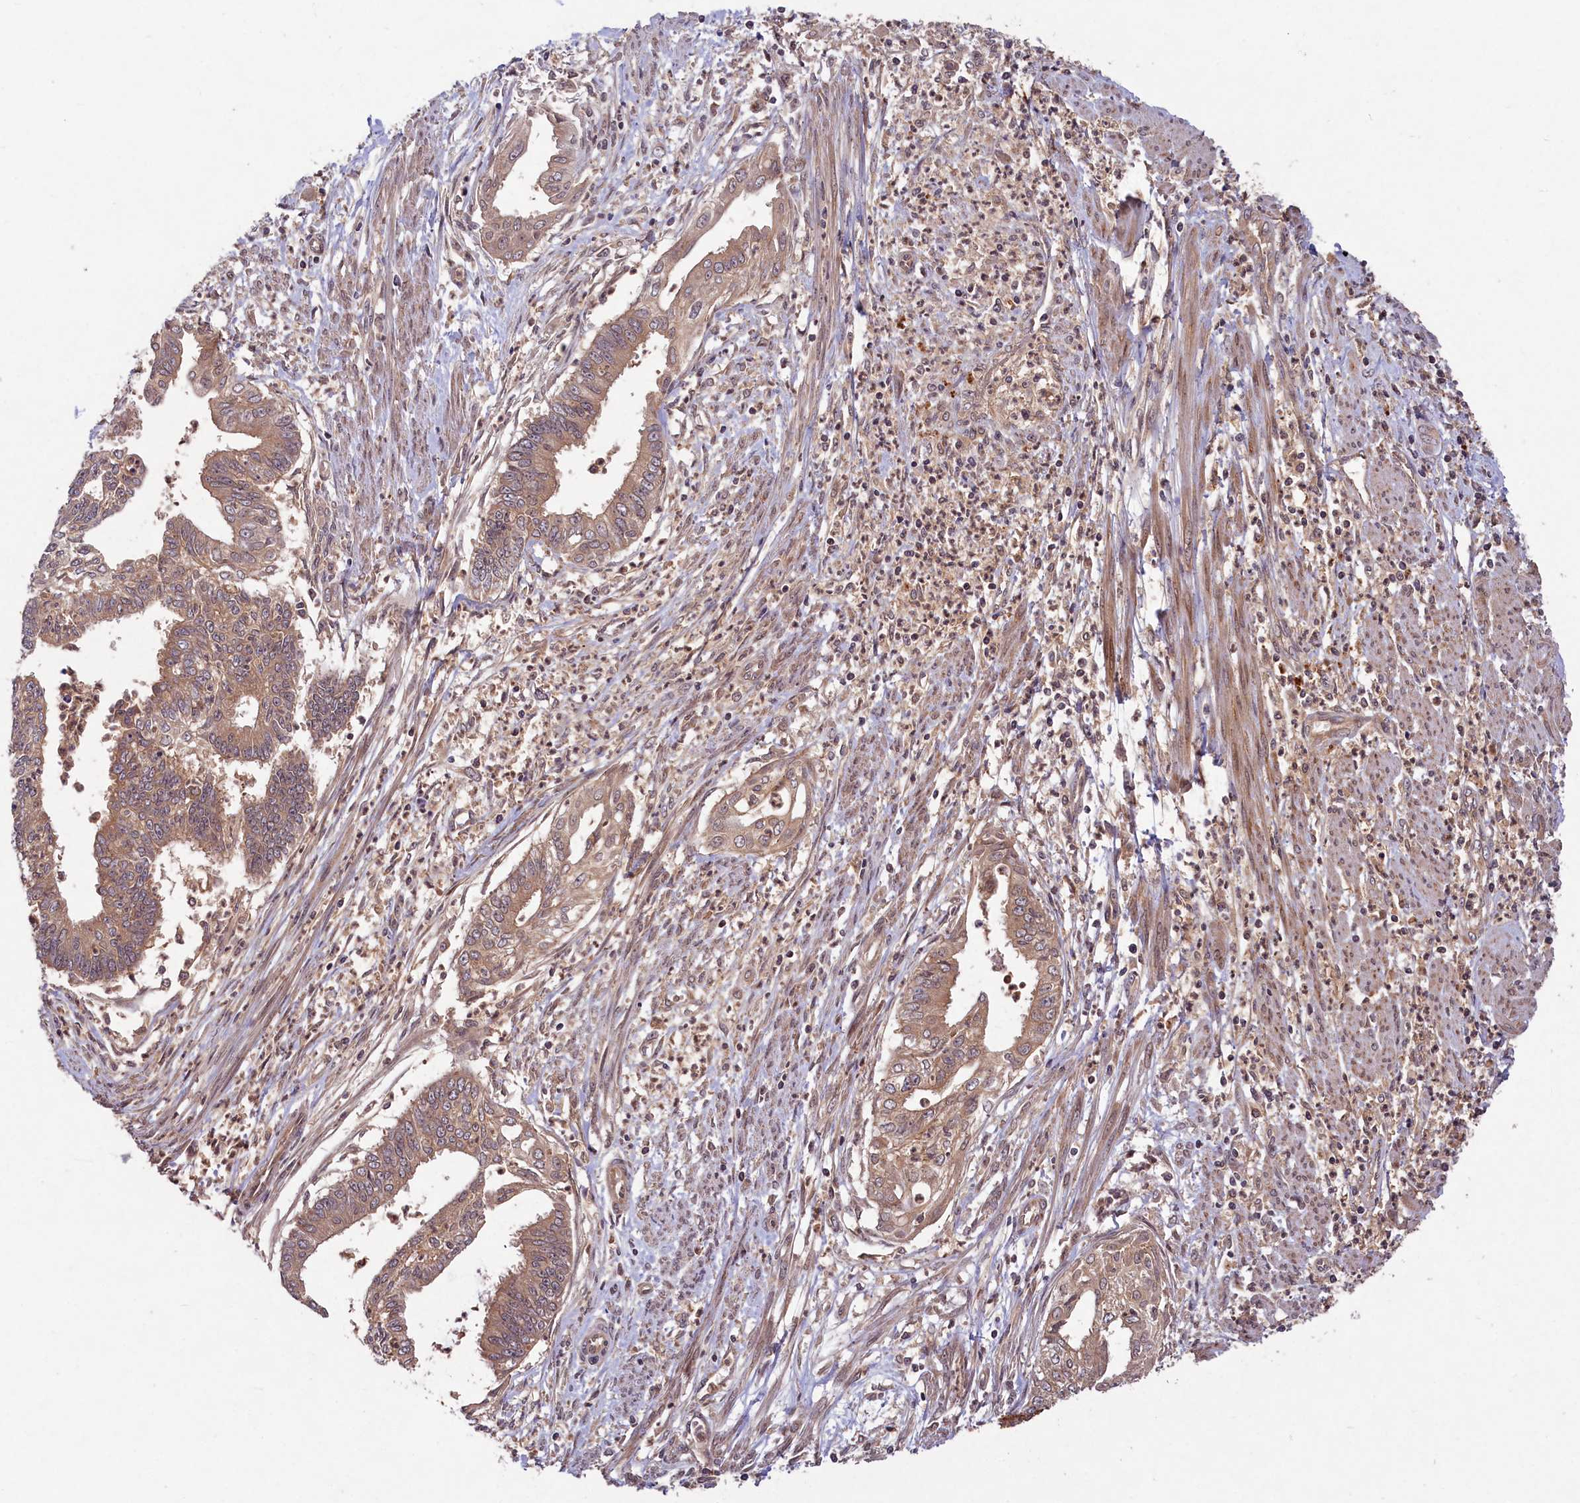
{"staining": {"intensity": "weak", "quantity": ">75%", "location": "cytoplasmic/membranous"}, "tissue": "endometrial cancer", "cell_type": "Tumor cells", "image_type": "cancer", "snomed": [{"axis": "morphology", "description": "Adenocarcinoma, NOS"}, {"axis": "topography", "description": "Endometrium"}], "caption": "Weak cytoplasmic/membranous positivity for a protein is identified in about >75% of tumor cells of endometrial cancer using immunohistochemistry (IHC).", "gene": "CHAC1", "patient": {"sex": "female", "age": 73}}